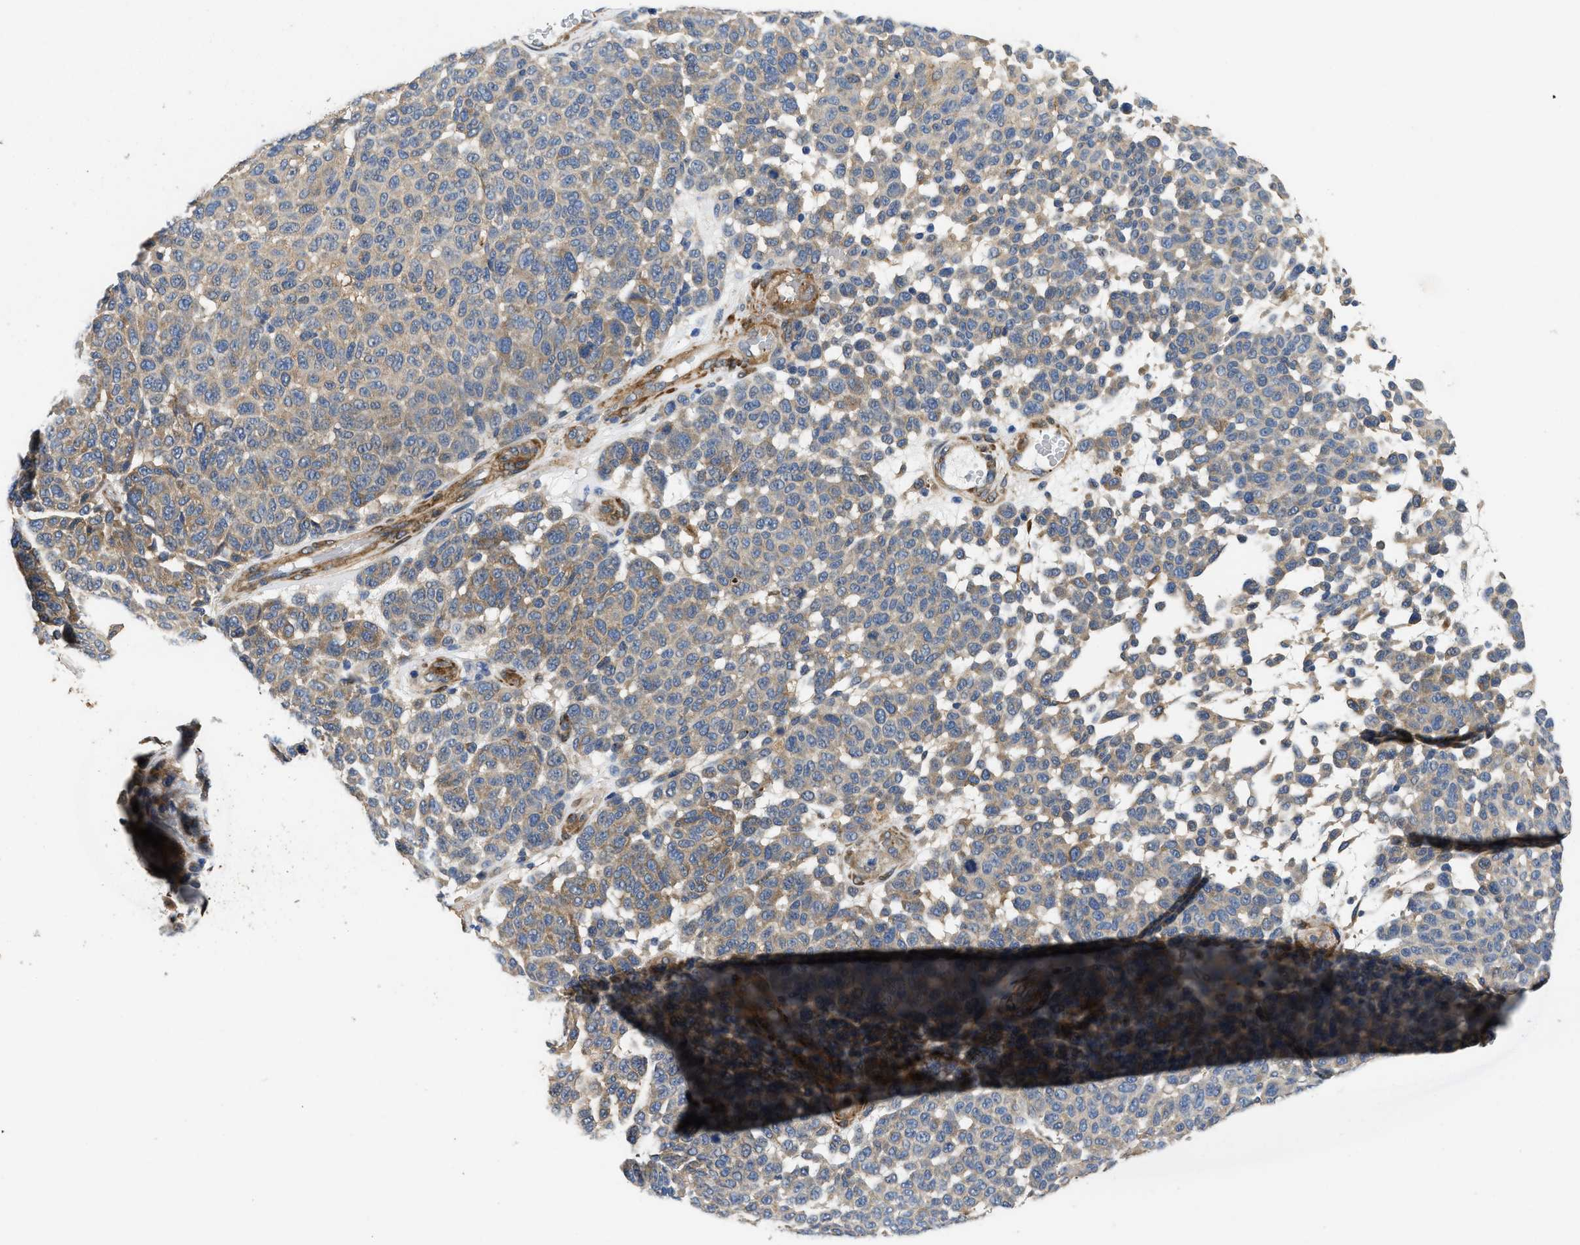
{"staining": {"intensity": "moderate", "quantity": "25%-75%", "location": "cytoplasmic/membranous"}, "tissue": "melanoma", "cell_type": "Tumor cells", "image_type": "cancer", "snomed": [{"axis": "morphology", "description": "Malignant melanoma, NOS"}, {"axis": "topography", "description": "Skin"}], "caption": "The micrograph demonstrates a brown stain indicating the presence of a protein in the cytoplasmic/membranous of tumor cells in melanoma.", "gene": "RAPH1", "patient": {"sex": "male", "age": 59}}